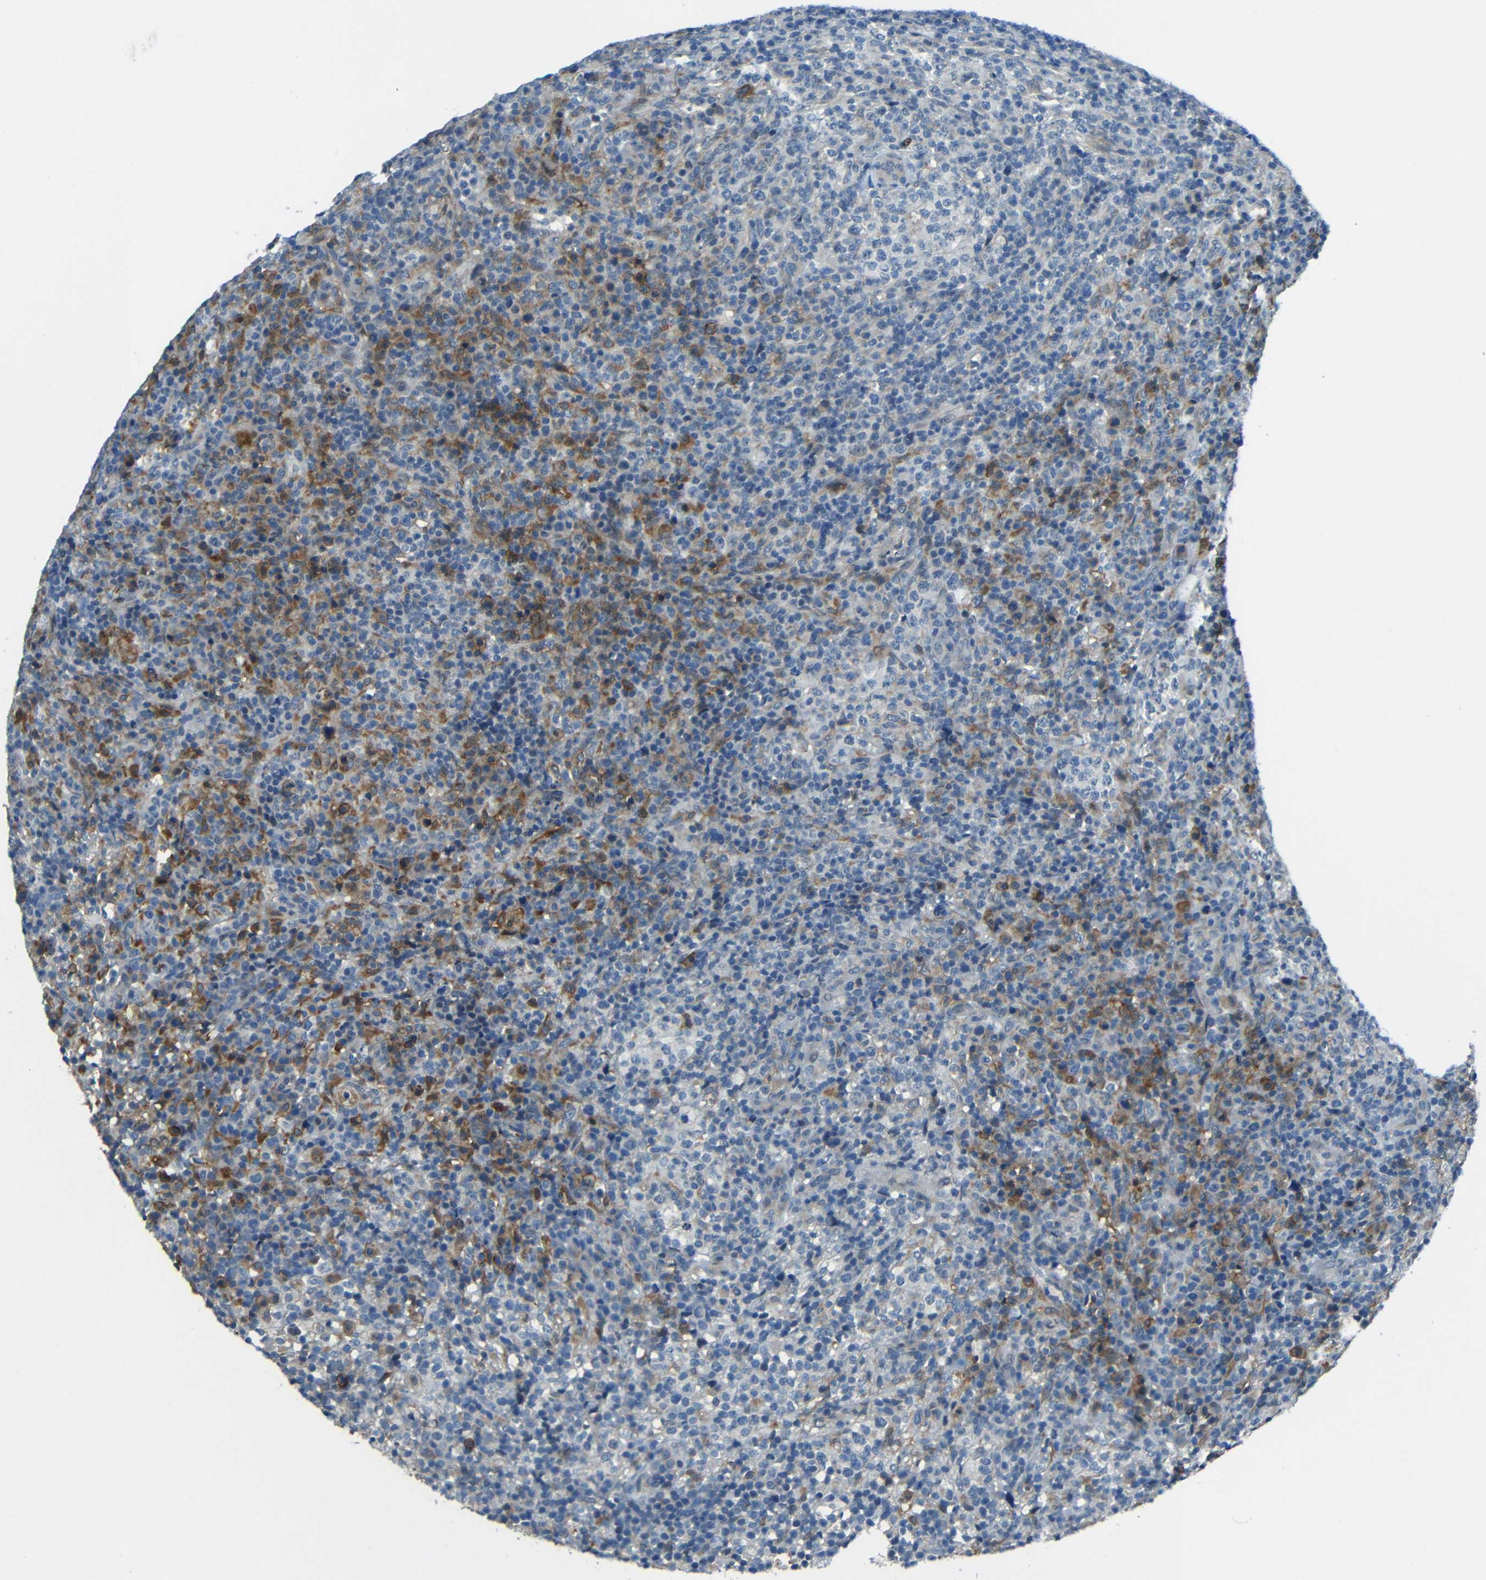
{"staining": {"intensity": "moderate", "quantity": "25%-75%", "location": "cytoplasmic/membranous"}, "tissue": "lymphoma", "cell_type": "Tumor cells", "image_type": "cancer", "snomed": [{"axis": "morphology", "description": "Malignant lymphoma, non-Hodgkin's type, High grade"}, {"axis": "topography", "description": "Lymph node"}], "caption": "Malignant lymphoma, non-Hodgkin's type (high-grade) tissue demonstrates moderate cytoplasmic/membranous staining in approximately 25%-75% of tumor cells, visualized by immunohistochemistry.", "gene": "ANKRD22", "patient": {"sex": "female", "age": 76}}